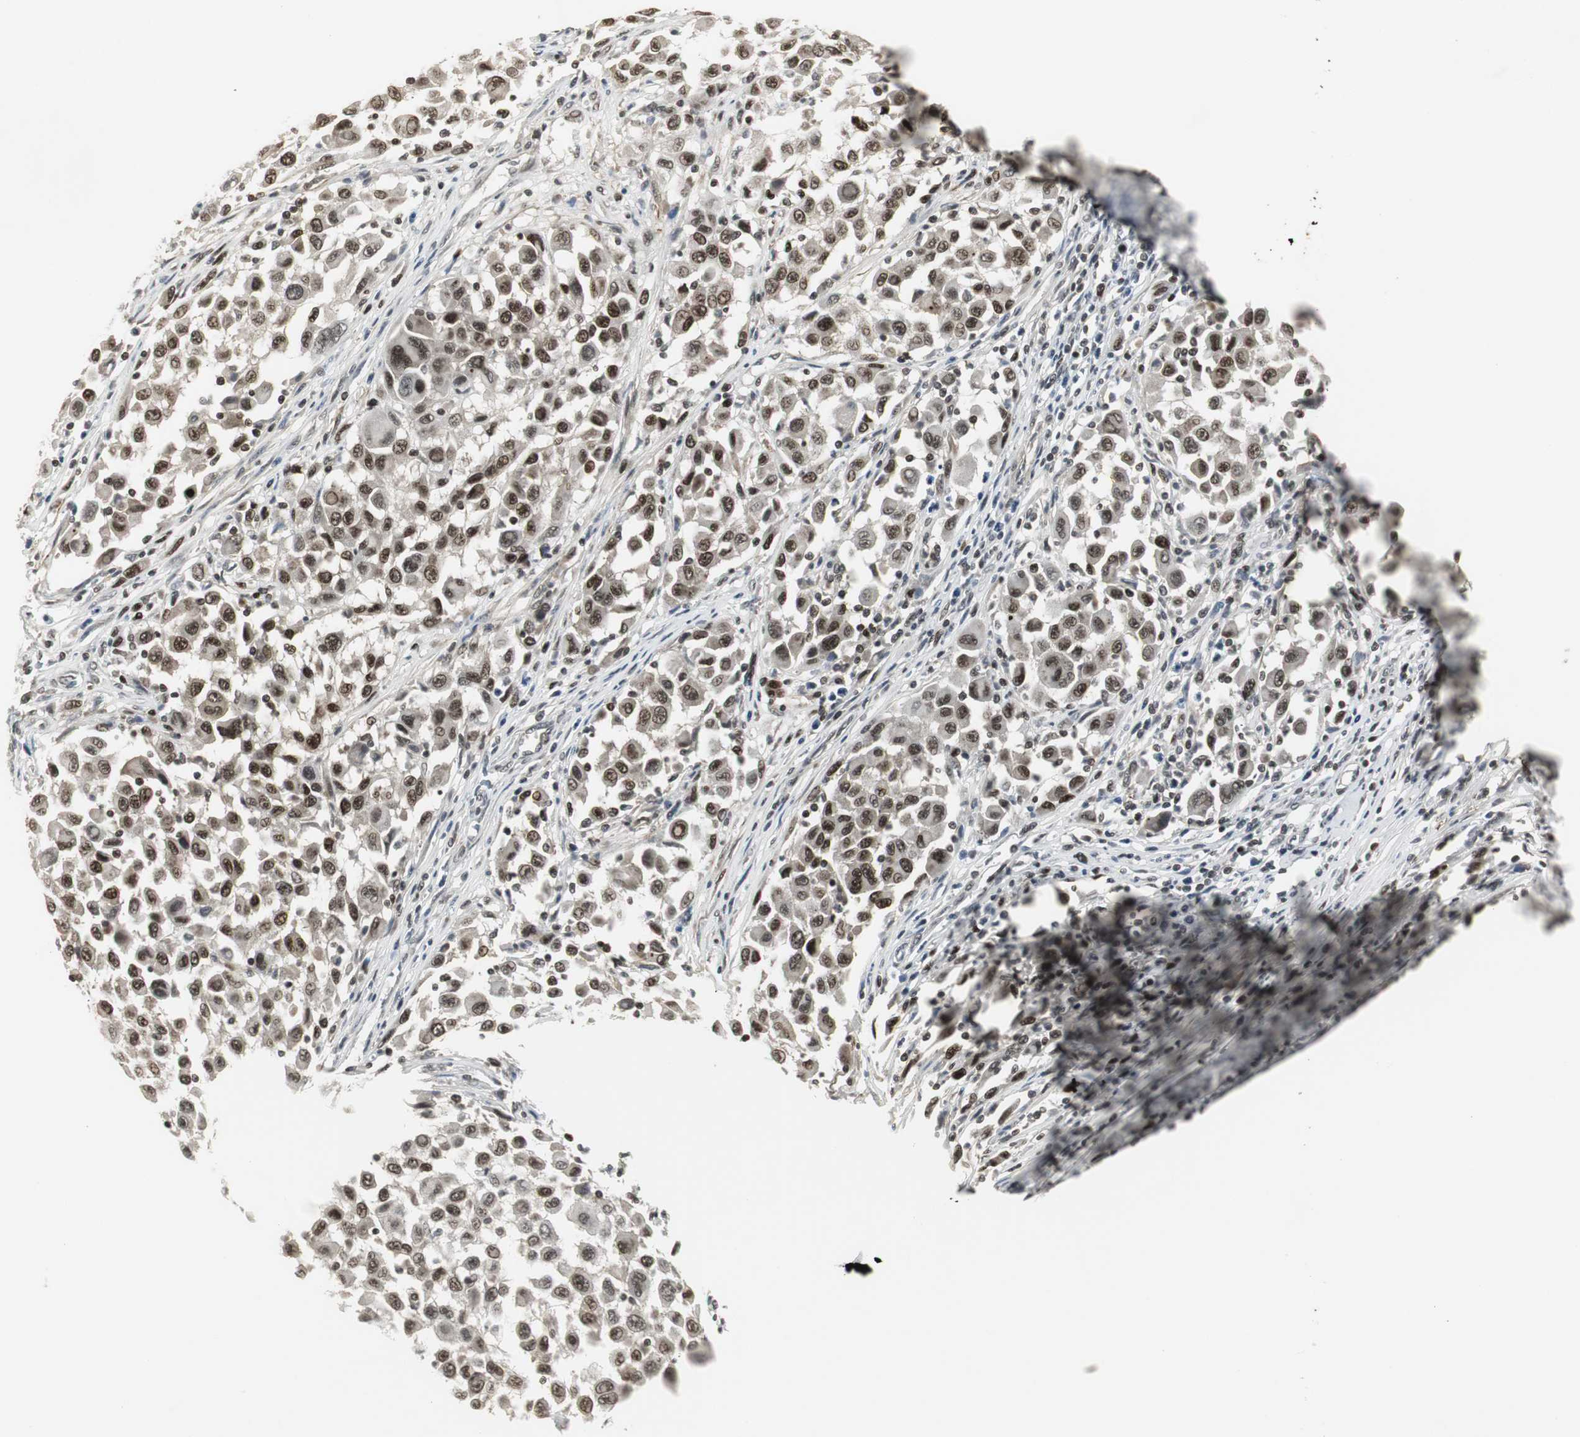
{"staining": {"intensity": "moderate", "quantity": ">75%", "location": "nuclear"}, "tissue": "melanoma", "cell_type": "Tumor cells", "image_type": "cancer", "snomed": [{"axis": "morphology", "description": "Malignant melanoma, Metastatic site"}, {"axis": "topography", "description": "Lymph node"}], "caption": "A micrograph of melanoma stained for a protein displays moderate nuclear brown staining in tumor cells.", "gene": "MPG", "patient": {"sex": "male", "age": 61}}